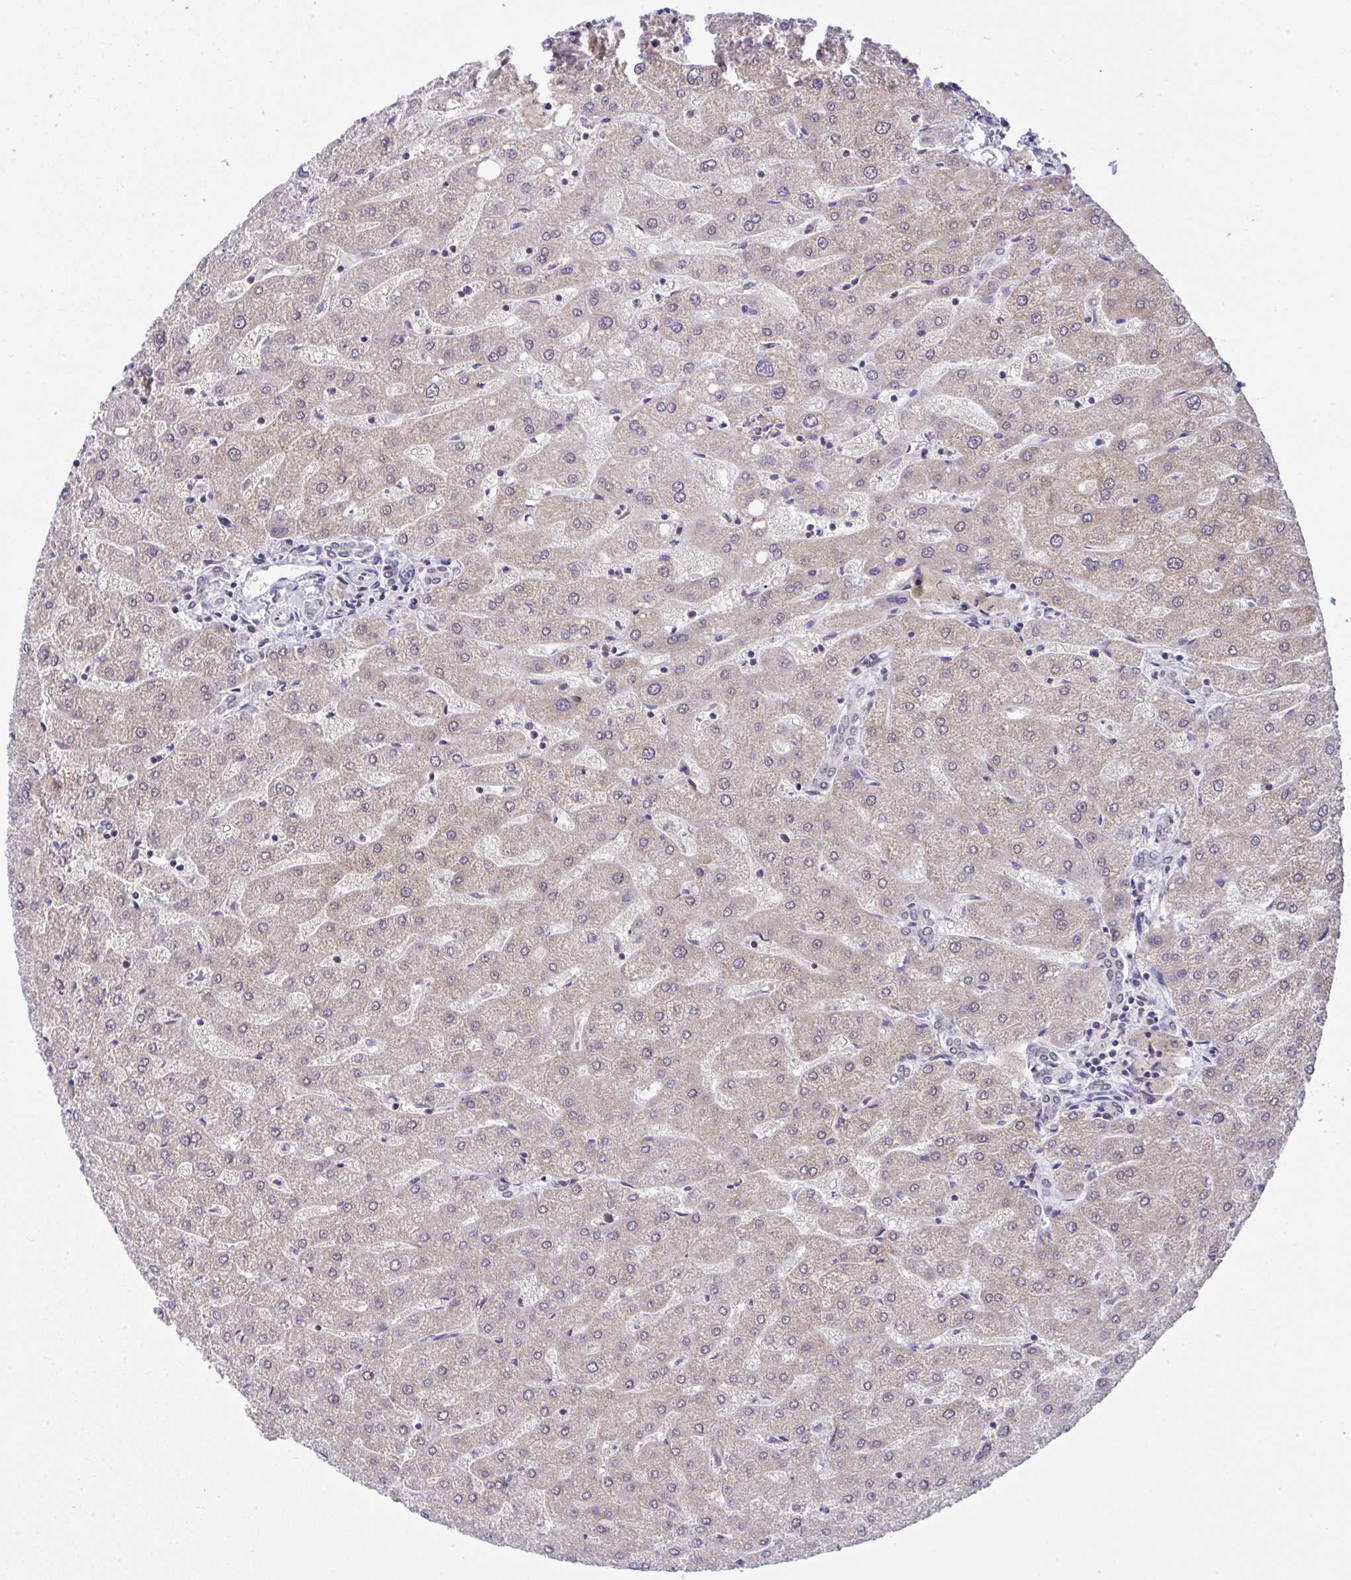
{"staining": {"intensity": "negative", "quantity": "none", "location": "none"}, "tissue": "liver", "cell_type": "Cholangiocytes", "image_type": "normal", "snomed": [{"axis": "morphology", "description": "Normal tissue, NOS"}, {"axis": "topography", "description": "Liver"}], "caption": "This is an immunohistochemistry (IHC) micrograph of unremarkable liver. There is no positivity in cholangiocytes.", "gene": "C9orf64", "patient": {"sex": "male", "age": 67}}